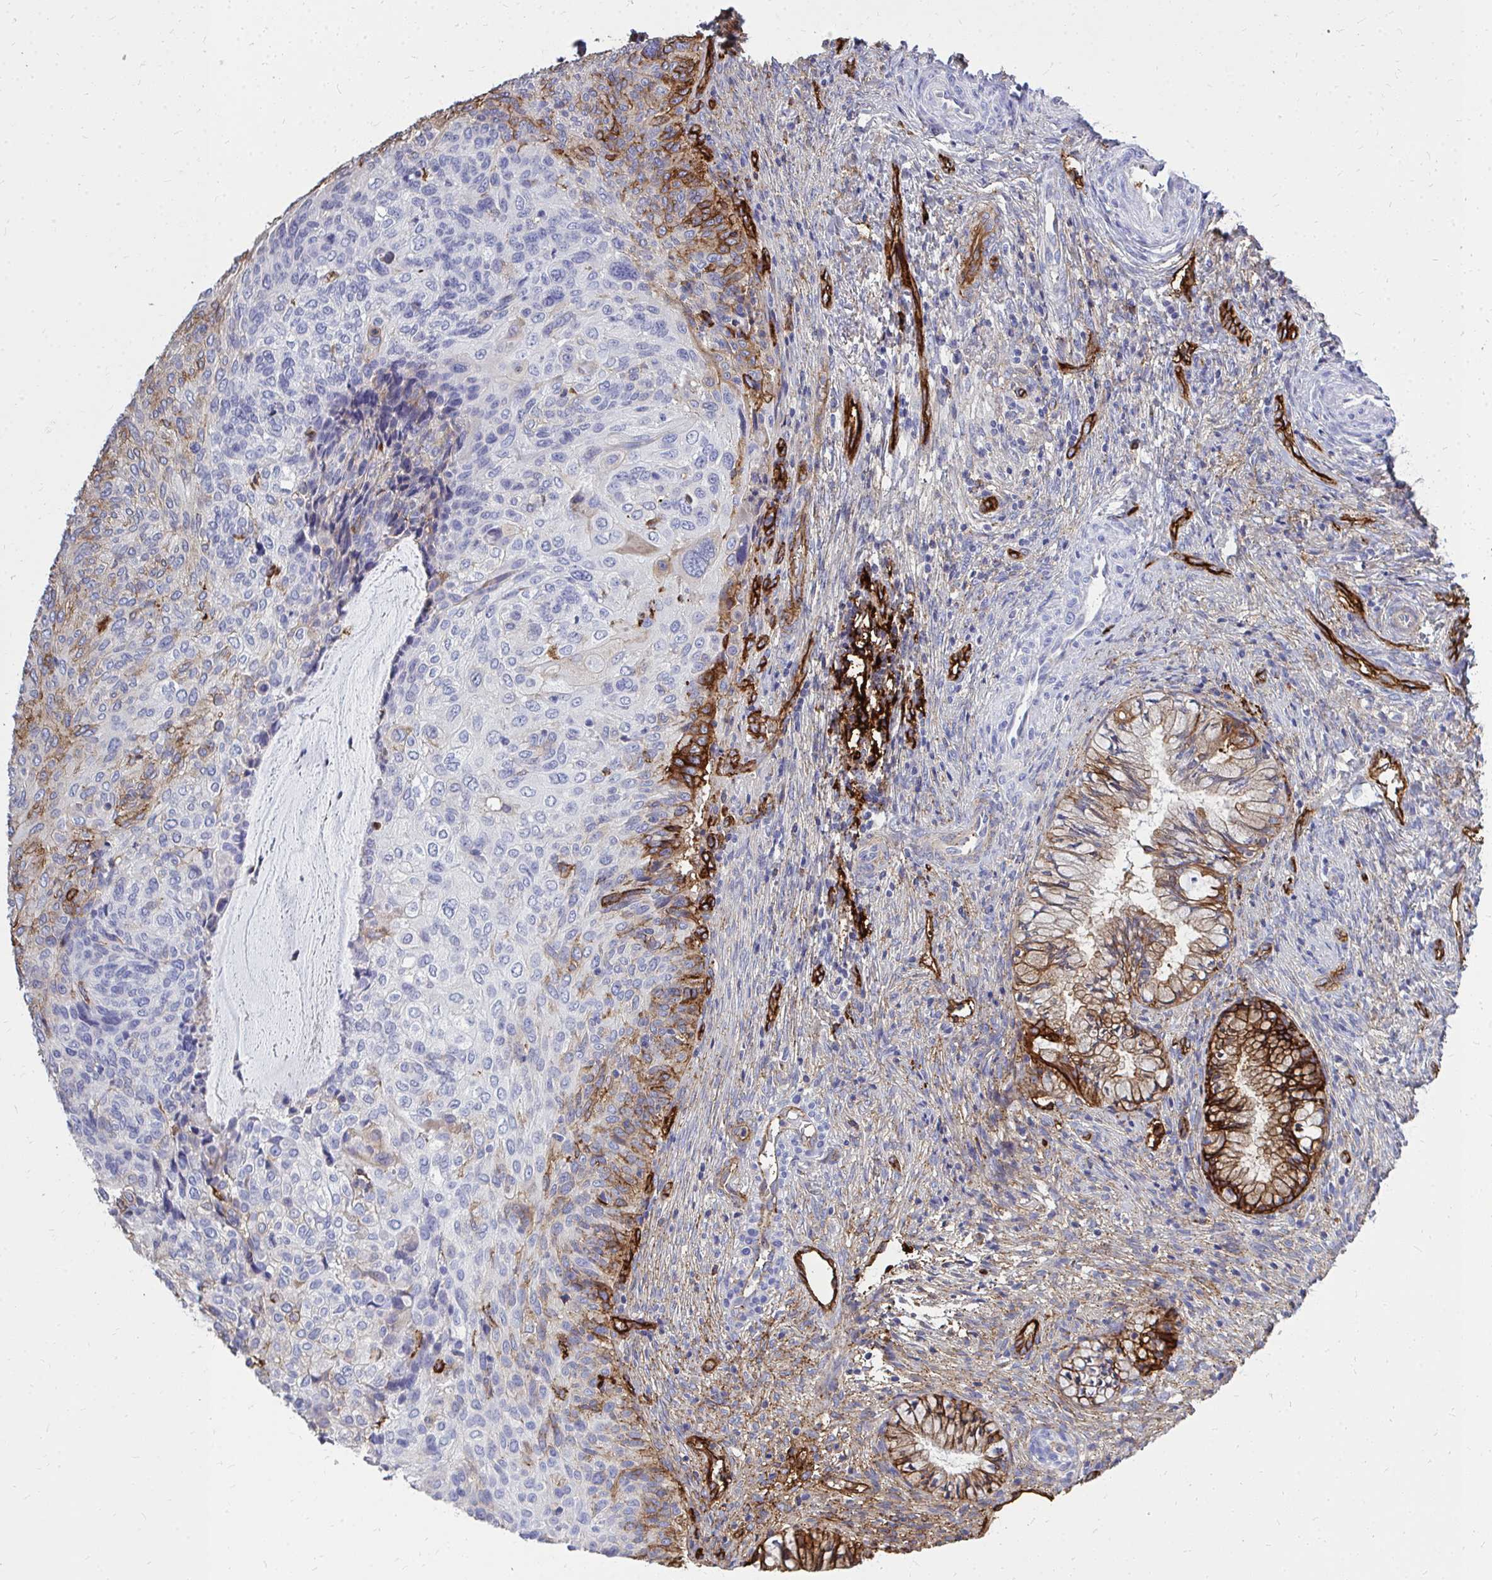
{"staining": {"intensity": "moderate", "quantity": "<25%", "location": "cytoplasmic/membranous"}, "tissue": "cervical cancer", "cell_type": "Tumor cells", "image_type": "cancer", "snomed": [{"axis": "morphology", "description": "Squamous cell carcinoma, NOS"}, {"axis": "topography", "description": "Cervix"}], "caption": "An IHC photomicrograph of tumor tissue is shown. Protein staining in brown shows moderate cytoplasmic/membranous positivity in cervical squamous cell carcinoma within tumor cells. Using DAB (3,3'-diaminobenzidine) (brown) and hematoxylin (blue) stains, captured at high magnification using brightfield microscopy.", "gene": "MARCKSL1", "patient": {"sex": "female", "age": 49}}